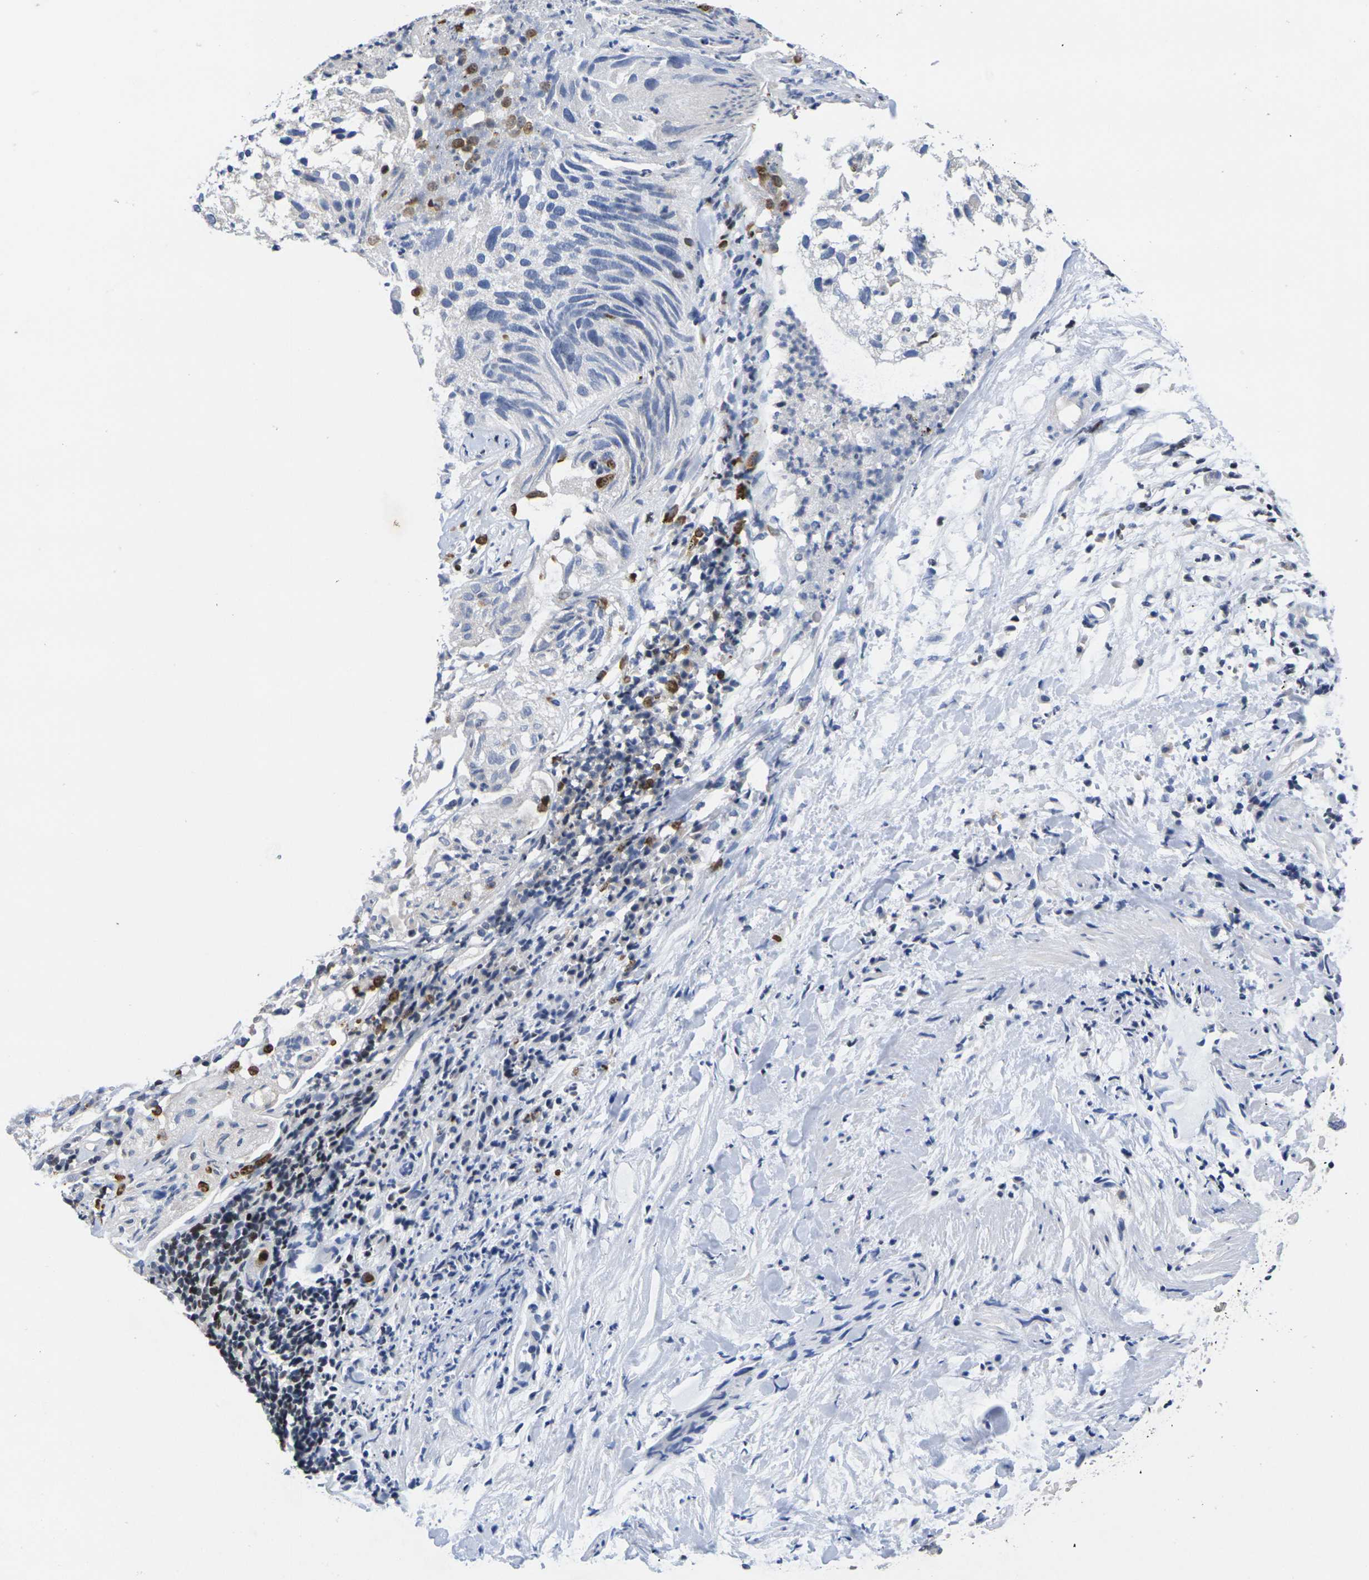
{"staining": {"intensity": "negative", "quantity": "none", "location": "none"}, "tissue": "lung cancer", "cell_type": "Tumor cells", "image_type": "cancer", "snomed": [{"axis": "morphology", "description": "Inflammation, NOS"}, {"axis": "morphology", "description": "Squamous cell carcinoma, NOS"}, {"axis": "topography", "description": "Lymph node"}, {"axis": "topography", "description": "Soft tissue"}, {"axis": "topography", "description": "Lung"}], "caption": "The immunohistochemistry (IHC) image has no significant staining in tumor cells of lung cancer (squamous cell carcinoma) tissue.", "gene": "IKZF1", "patient": {"sex": "male", "age": 66}}